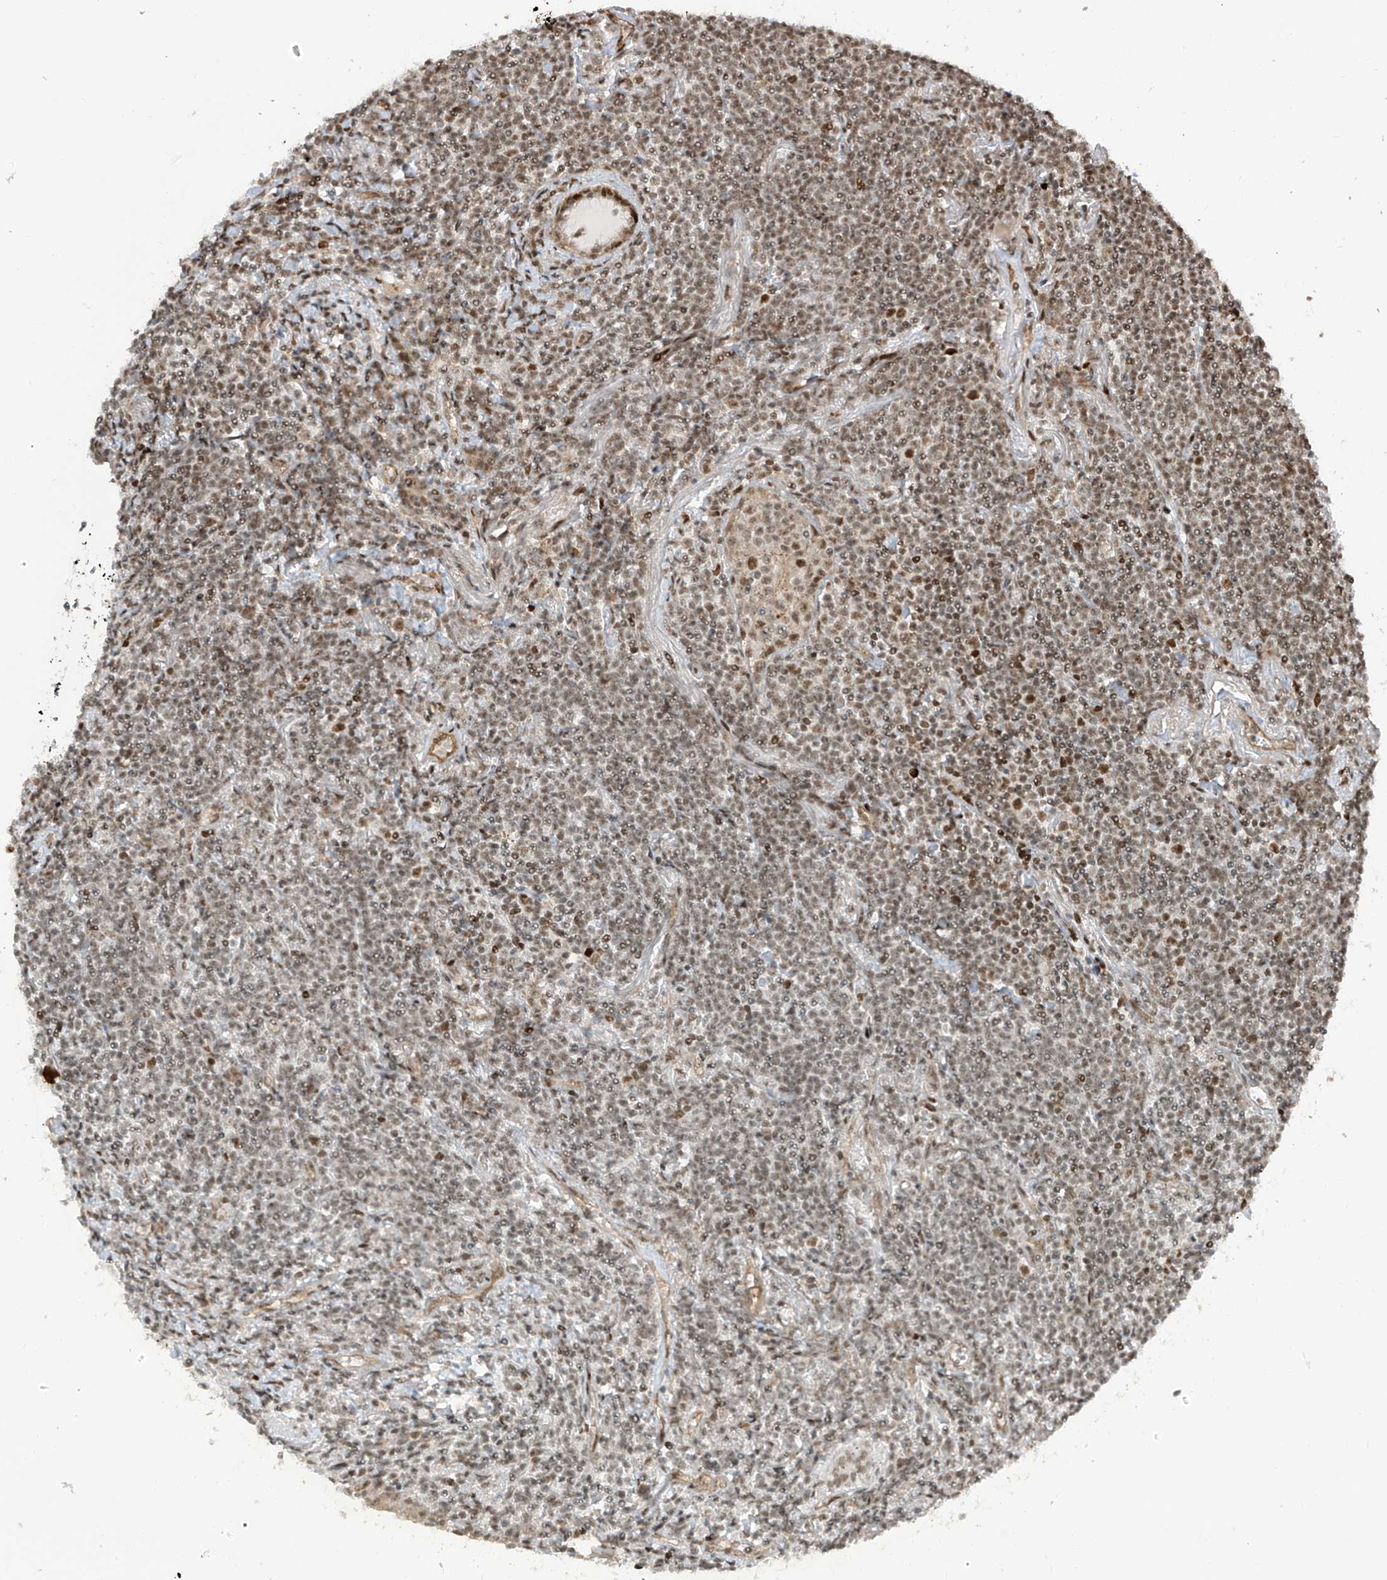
{"staining": {"intensity": "moderate", "quantity": "25%-75%", "location": "nuclear"}, "tissue": "lymphoma", "cell_type": "Tumor cells", "image_type": "cancer", "snomed": [{"axis": "morphology", "description": "Malignant lymphoma, non-Hodgkin's type, Low grade"}, {"axis": "topography", "description": "Lung"}], "caption": "Lymphoma tissue shows moderate nuclear expression in approximately 25%-75% of tumor cells, visualized by immunohistochemistry.", "gene": "ARHGEF3", "patient": {"sex": "female", "age": 71}}